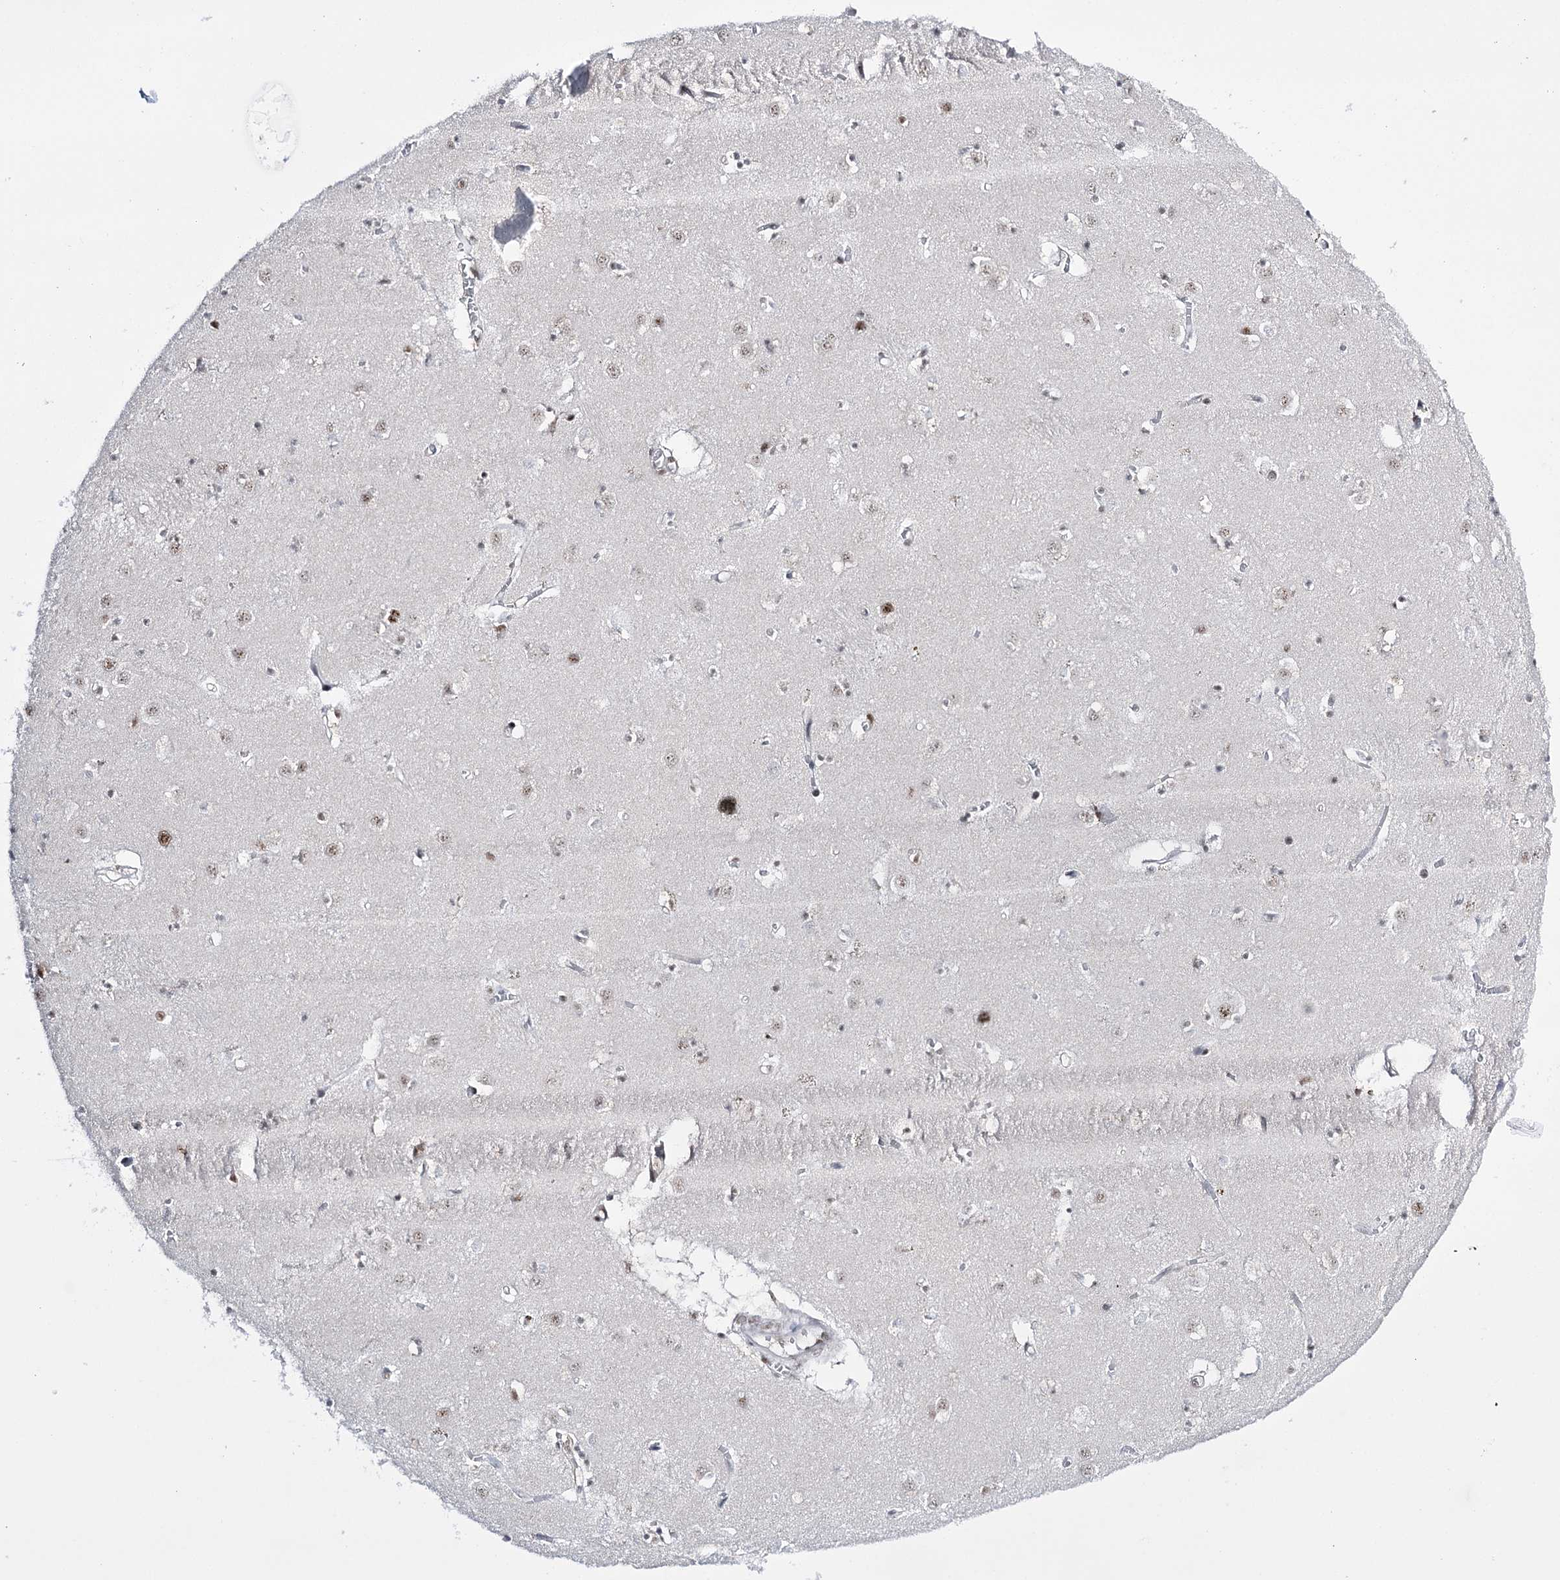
{"staining": {"intensity": "weak", "quantity": "25%-75%", "location": "nuclear"}, "tissue": "caudate", "cell_type": "Glial cells", "image_type": "normal", "snomed": [{"axis": "morphology", "description": "Normal tissue, NOS"}, {"axis": "topography", "description": "Lateral ventricle wall"}], "caption": "This histopathology image shows benign caudate stained with IHC to label a protein in brown. The nuclear of glial cells show weak positivity for the protein. Nuclei are counter-stained blue.", "gene": "PRPF40A", "patient": {"sex": "male", "age": 70}}